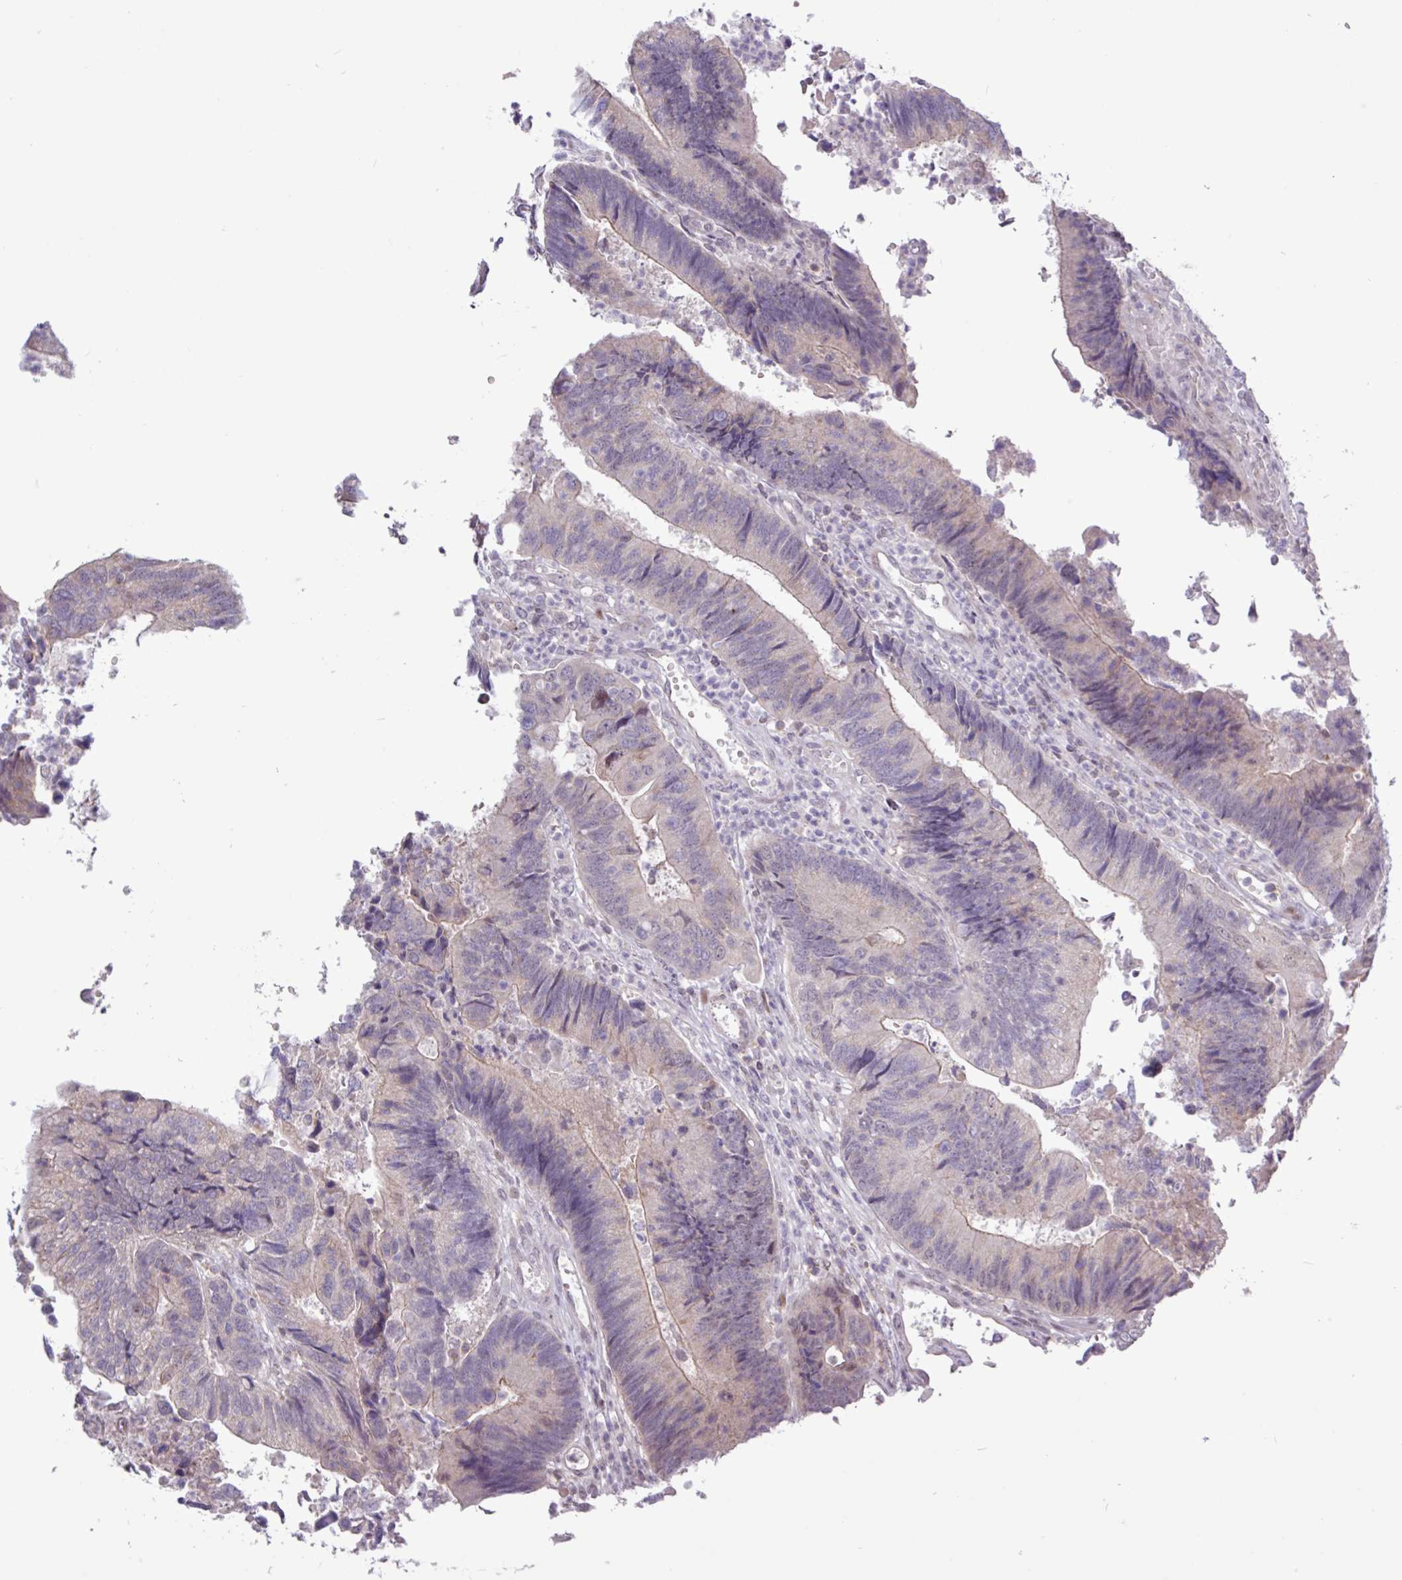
{"staining": {"intensity": "negative", "quantity": "none", "location": "none"}, "tissue": "colorectal cancer", "cell_type": "Tumor cells", "image_type": "cancer", "snomed": [{"axis": "morphology", "description": "Adenocarcinoma, NOS"}, {"axis": "topography", "description": "Colon"}], "caption": "This is an immunohistochemistry (IHC) histopathology image of adenocarcinoma (colorectal). There is no expression in tumor cells.", "gene": "RTL3", "patient": {"sex": "female", "age": 67}}